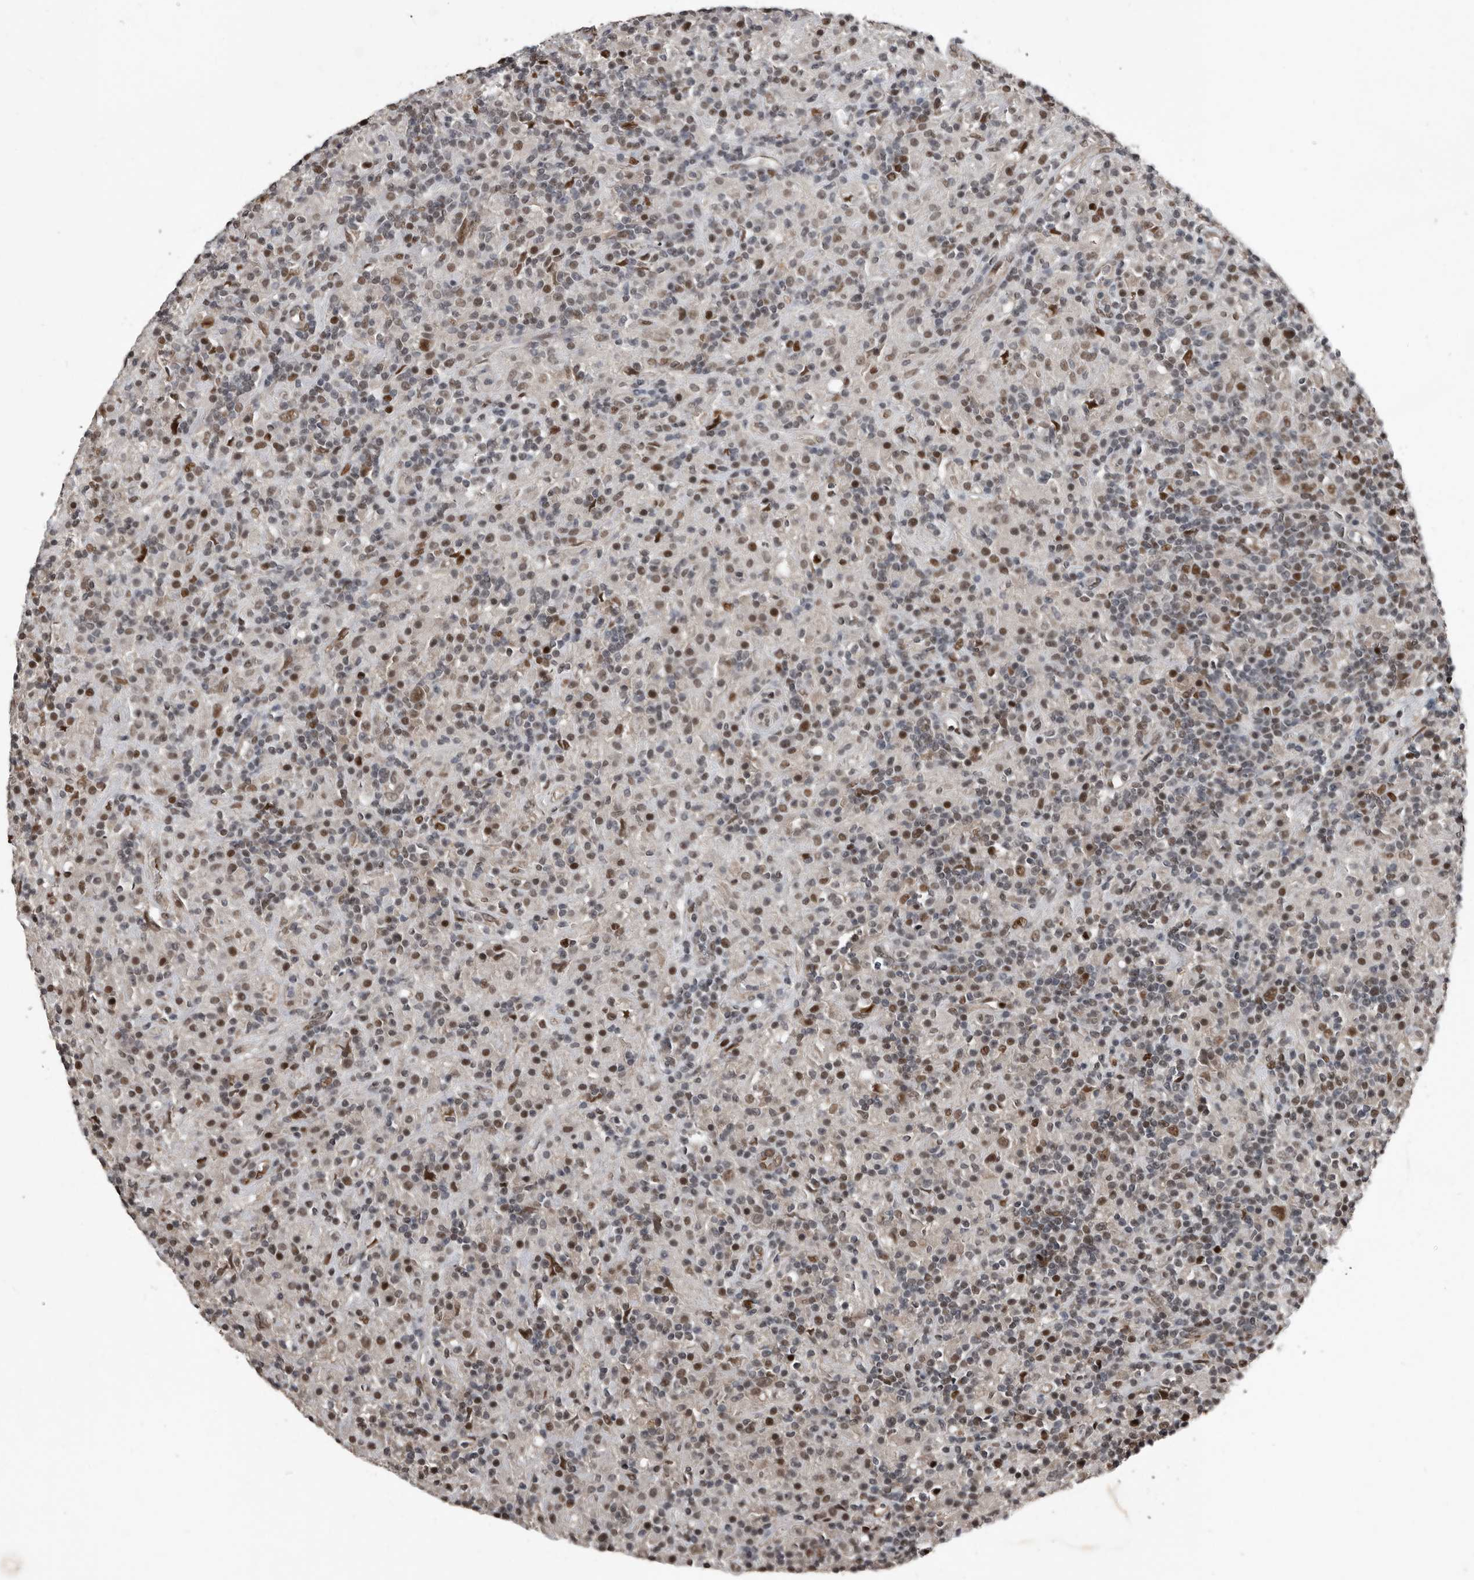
{"staining": {"intensity": "moderate", "quantity": ">75%", "location": "nuclear"}, "tissue": "lymphoma", "cell_type": "Tumor cells", "image_type": "cancer", "snomed": [{"axis": "morphology", "description": "Hodgkin's disease, NOS"}, {"axis": "topography", "description": "Lymph node"}], "caption": "Hodgkin's disease stained with DAB immunohistochemistry (IHC) demonstrates medium levels of moderate nuclear positivity in approximately >75% of tumor cells.", "gene": "CHD1L", "patient": {"sex": "male", "age": 70}}